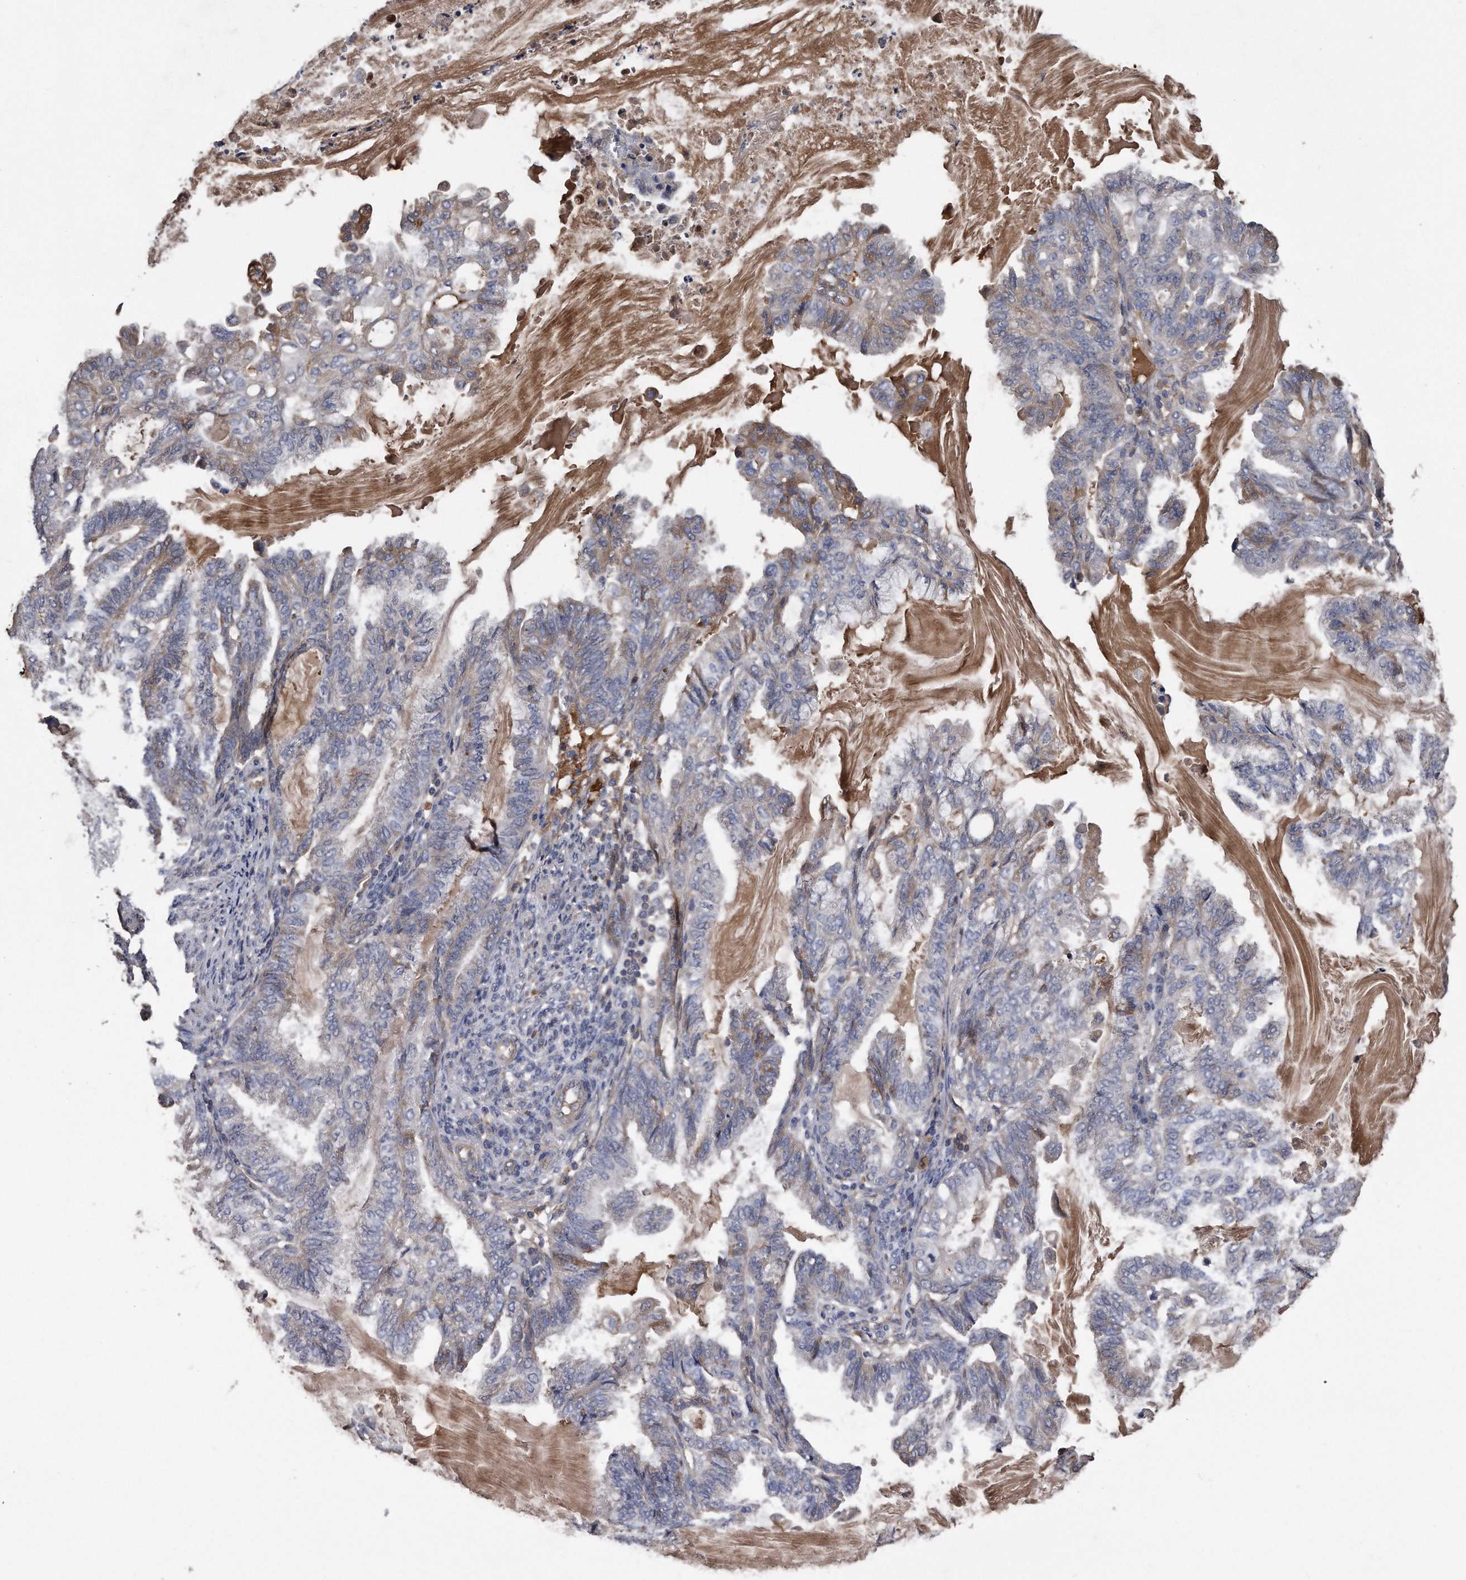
{"staining": {"intensity": "moderate", "quantity": "<25%", "location": "cytoplasmic/membranous"}, "tissue": "endometrial cancer", "cell_type": "Tumor cells", "image_type": "cancer", "snomed": [{"axis": "morphology", "description": "Adenocarcinoma, NOS"}, {"axis": "topography", "description": "Endometrium"}], "caption": "High-power microscopy captured an IHC image of endometrial adenocarcinoma, revealing moderate cytoplasmic/membranous expression in approximately <25% of tumor cells.", "gene": "KCND3", "patient": {"sex": "female", "age": 86}}